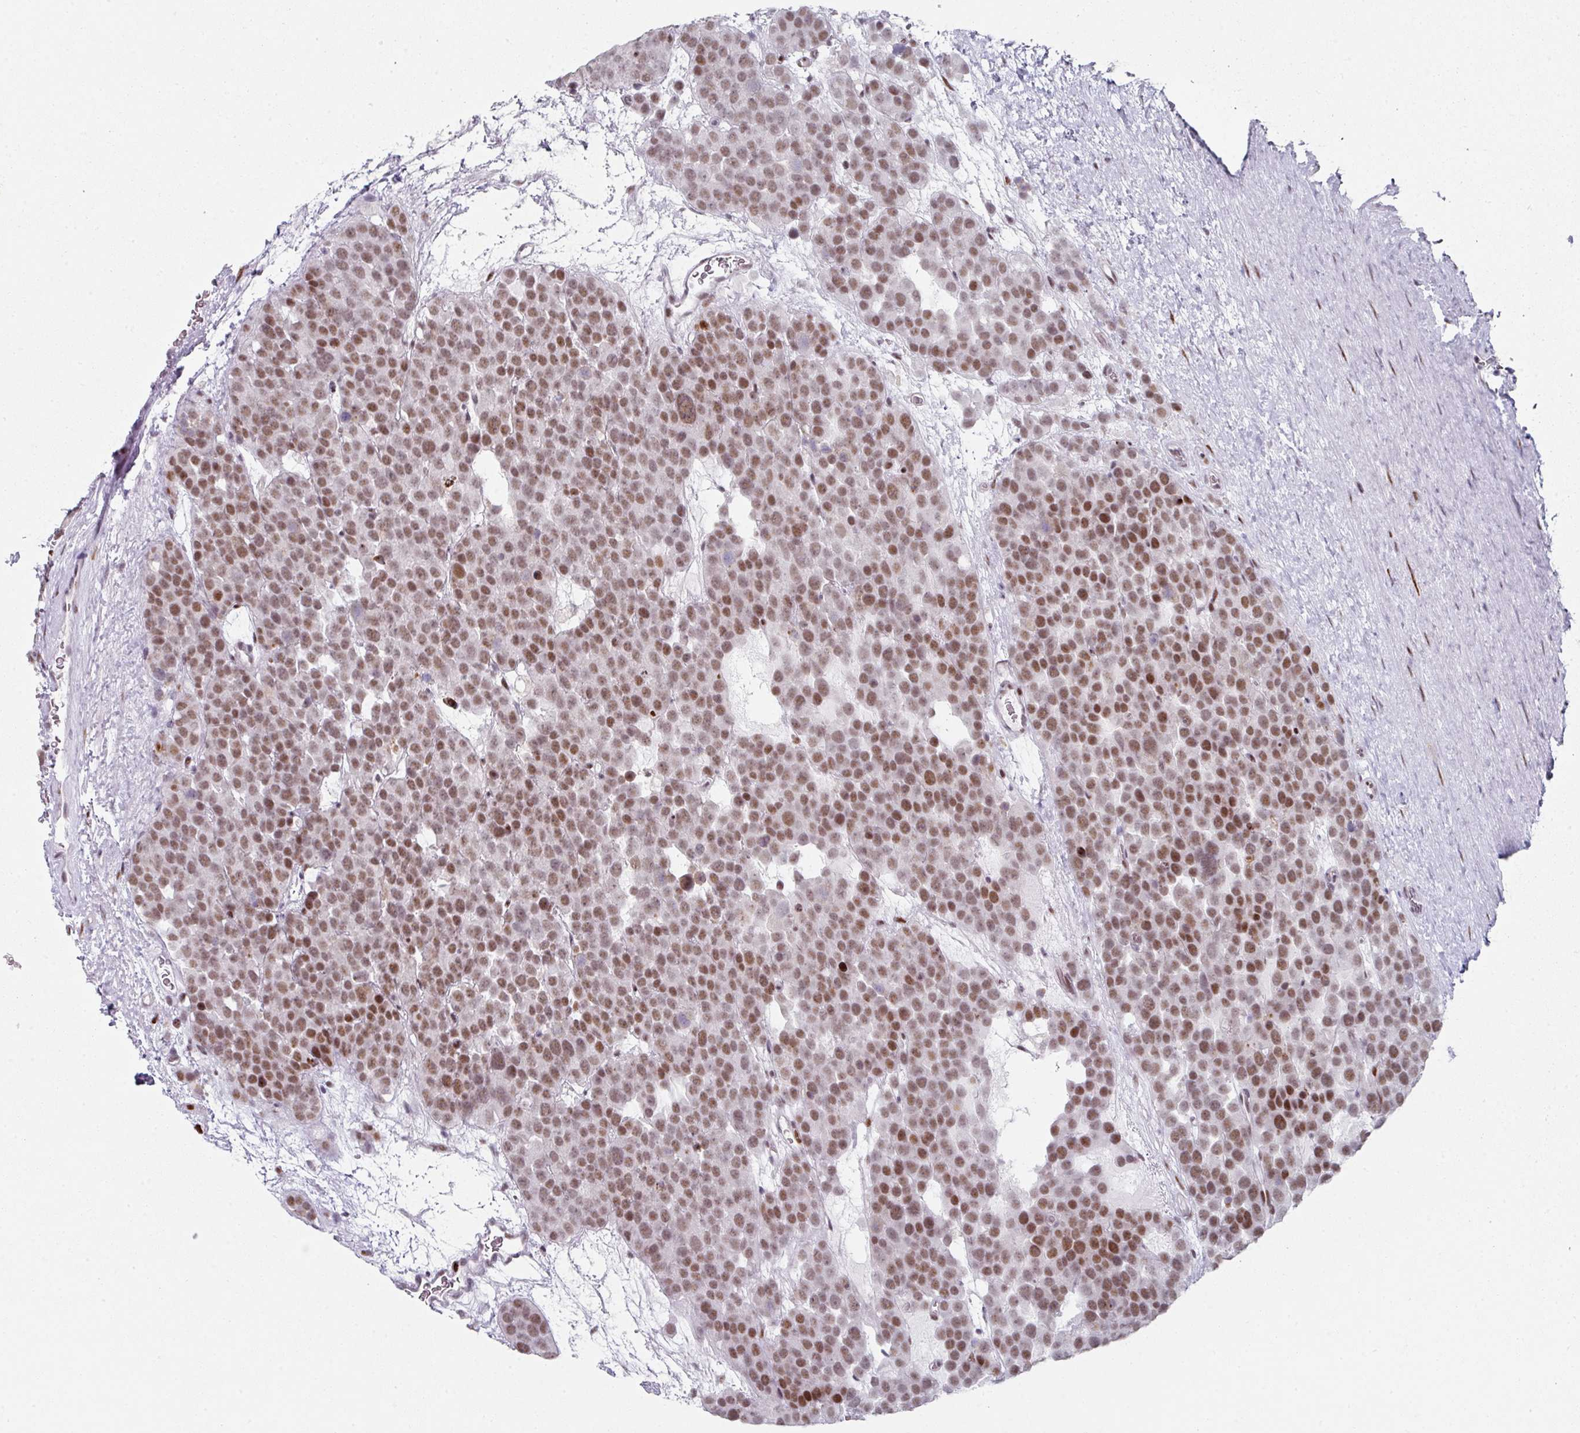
{"staining": {"intensity": "moderate", "quantity": ">75%", "location": "nuclear"}, "tissue": "testis cancer", "cell_type": "Tumor cells", "image_type": "cancer", "snomed": [{"axis": "morphology", "description": "Seminoma, NOS"}, {"axis": "topography", "description": "Testis"}], "caption": "IHC of seminoma (testis) shows medium levels of moderate nuclear expression in about >75% of tumor cells.", "gene": "SF3B5", "patient": {"sex": "male", "age": 71}}